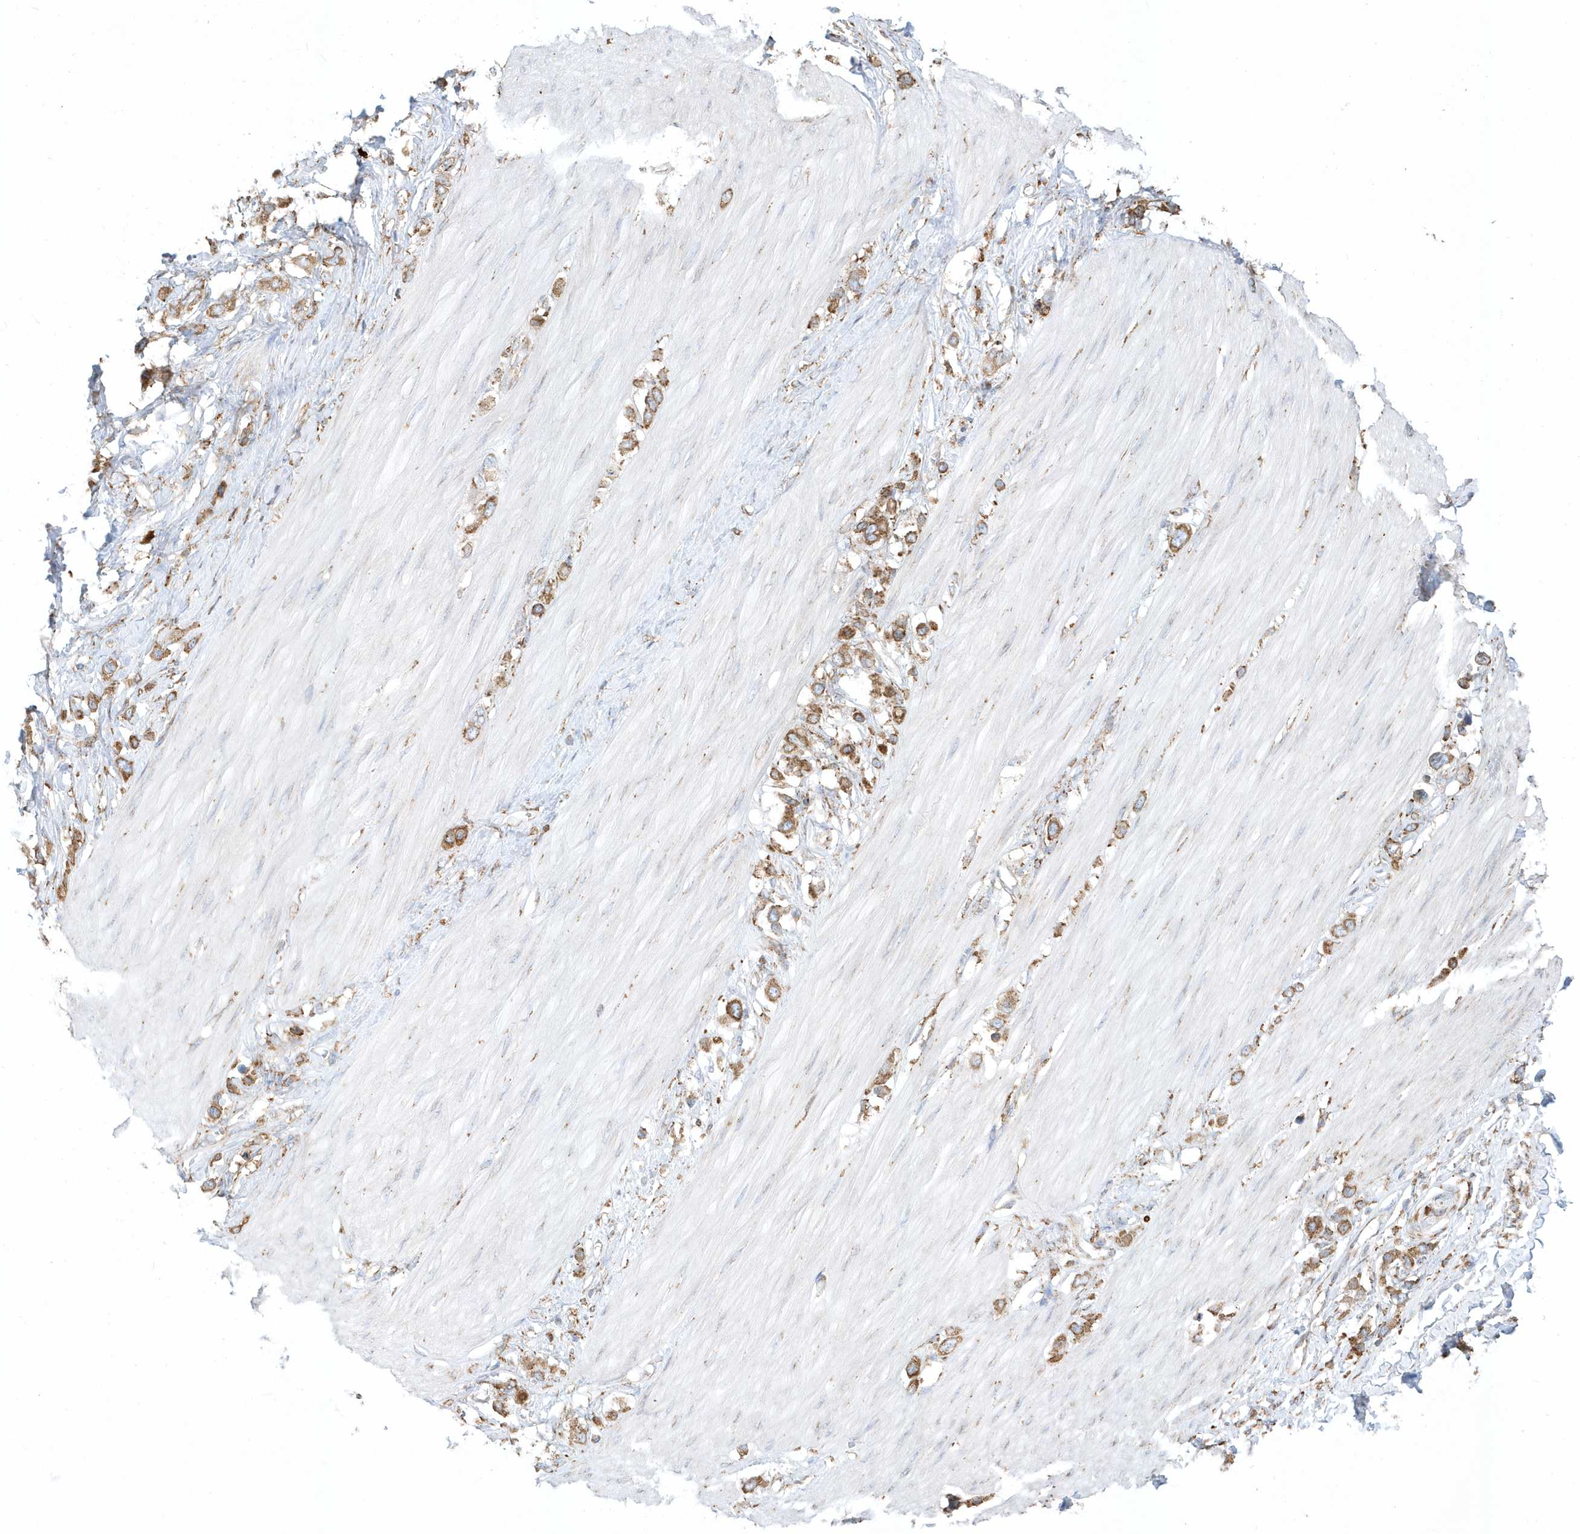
{"staining": {"intensity": "strong", "quantity": ">75%", "location": "cytoplasmic/membranous"}, "tissue": "stomach cancer", "cell_type": "Tumor cells", "image_type": "cancer", "snomed": [{"axis": "morphology", "description": "Adenocarcinoma, NOS"}, {"axis": "topography", "description": "Stomach"}], "caption": "Immunohistochemistry of stomach cancer (adenocarcinoma) displays high levels of strong cytoplasmic/membranous positivity in approximately >75% of tumor cells.", "gene": "PDIA6", "patient": {"sex": "female", "age": 65}}